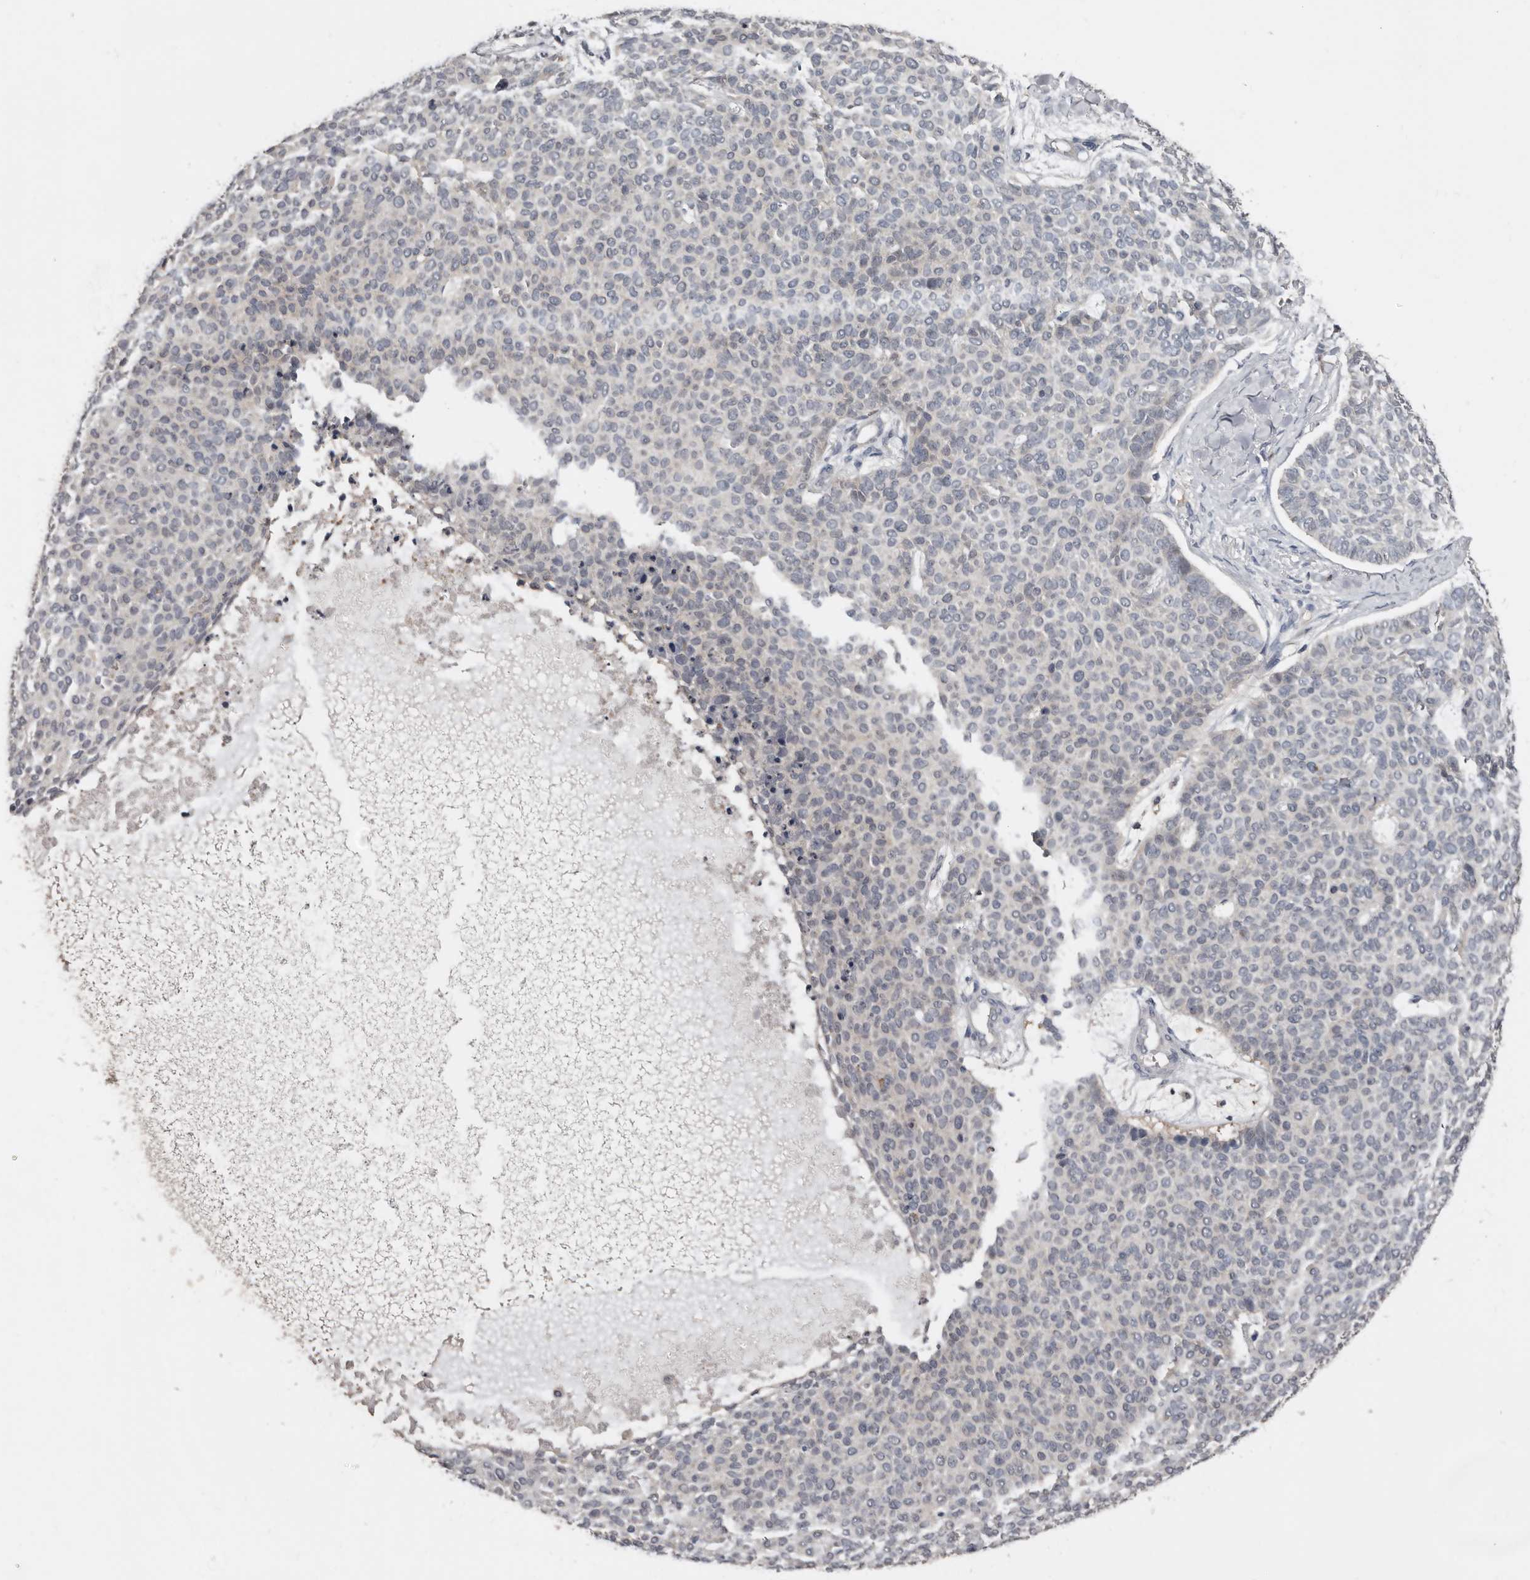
{"staining": {"intensity": "negative", "quantity": "none", "location": "none"}, "tissue": "skin cancer", "cell_type": "Tumor cells", "image_type": "cancer", "snomed": [{"axis": "morphology", "description": "Normal tissue, NOS"}, {"axis": "morphology", "description": "Basal cell carcinoma"}, {"axis": "topography", "description": "Skin"}], "caption": "Skin cancer (basal cell carcinoma) was stained to show a protein in brown. There is no significant expression in tumor cells.", "gene": "RBKS", "patient": {"sex": "male", "age": 50}}